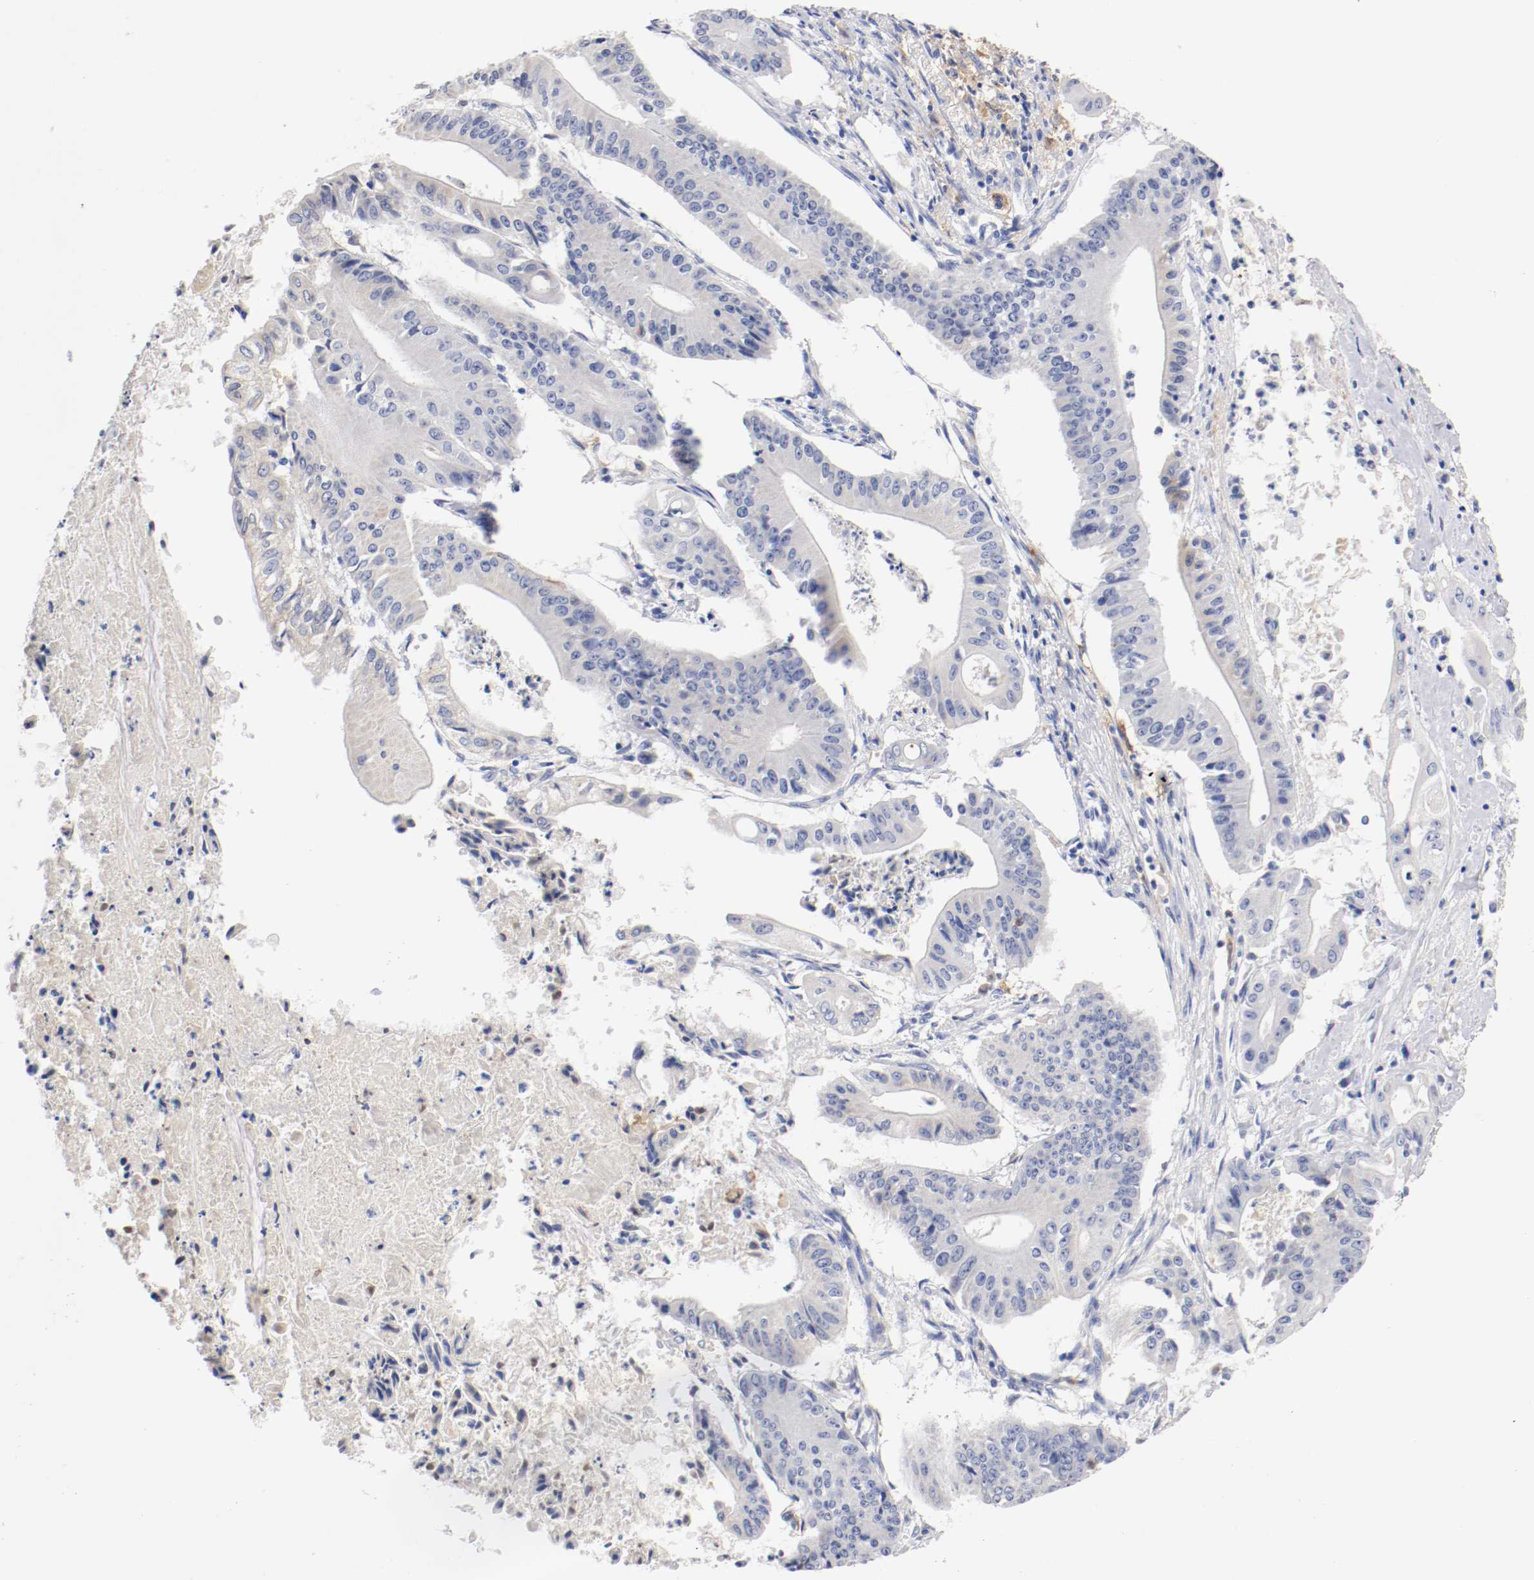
{"staining": {"intensity": "negative", "quantity": "none", "location": "none"}, "tissue": "pancreatic cancer", "cell_type": "Tumor cells", "image_type": "cancer", "snomed": [{"axis": "morphology", "description": "Normal tissue, NOS"}, {"axis": "topography", "description": "Lymph node"}], "caption": "Micrograph shows no protein positivity in tumor cells of pancreatic cancer tissue. (DAB (3,3'-diaminobenzidine) immunohistochemistry (IHC) with hematoxylin counter stain).", "gene": "FGFBP1", "patient": {"sex": "male", "age": 62}}